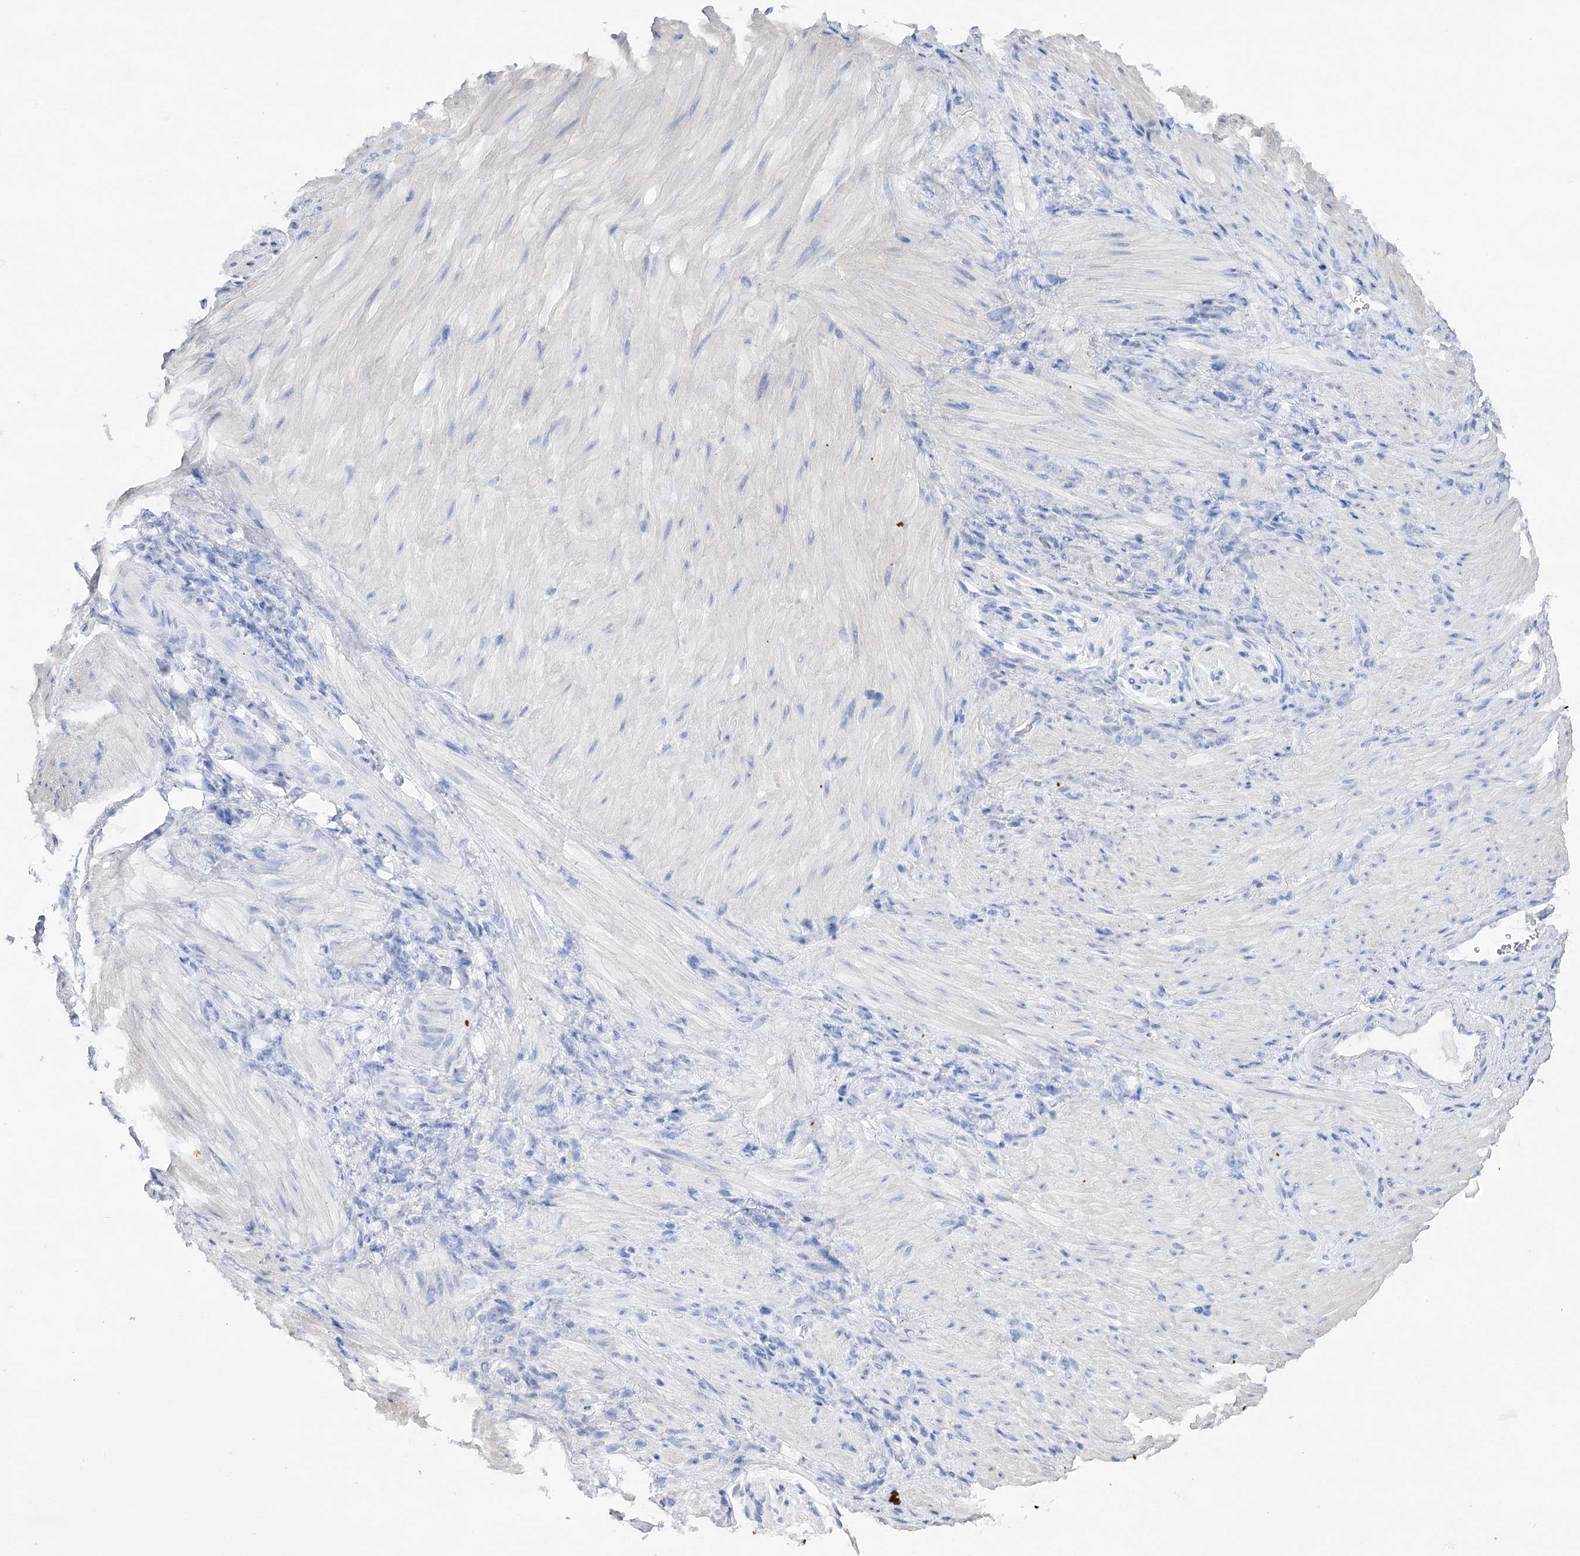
{"staining": {"intensity": "negative", "quantity": "none", "location": "none"}, "tissue": "stomach cancer", "cell_type": "Tumor cells", "image_type": "cancer", "snomed": [{"axis": "morphology", "description": "Normal tissue, NOS"}, {"axis": "morphology", "description": "Adenocarcinoma, NOS"}, {"axis": "topography", "description": "Stomach"}], "caption": "High magnification brightfield microscopy of adenocarcinoma (stomach) stained with DAB (3,3'-diaminobenzidine) (brown) and counterstained with hematoxylin (blue): tumor cells show no significant expression.", "gene": "OBSL1", "patient": {"sex": "male", "age": 82}}